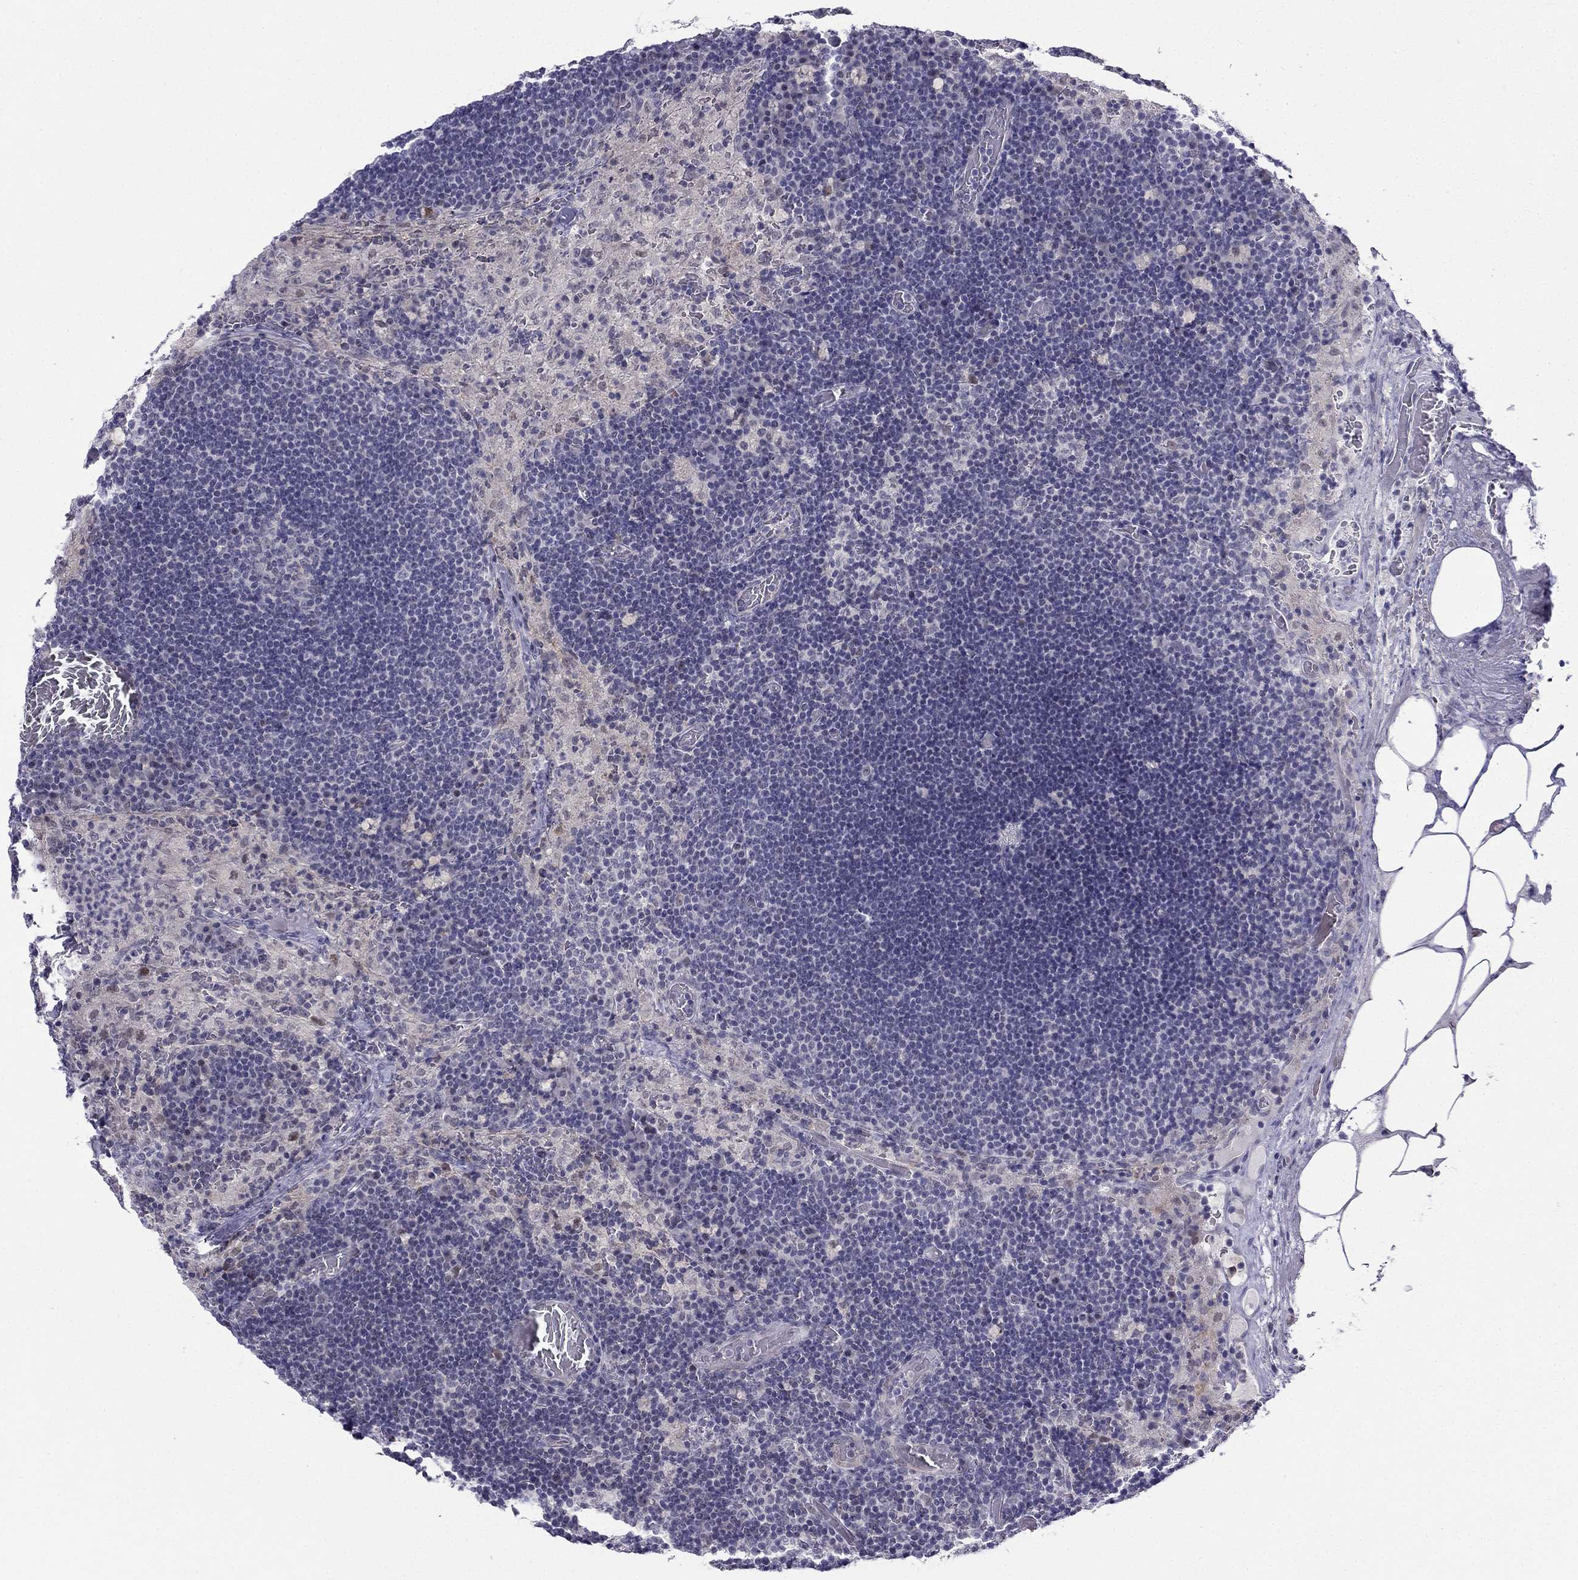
{"staining": {"intensity": "negative", "quantity": "none", "location": "none"}, "tissue": "lymph node", "cell_type": "Germinal center cells", "image_type": "normal", "snomed": [{"axis": "morphology", "description": "Normal tissue, NOS"}, {"axis": "topography", "description": "Lymph node"}], "caption": "Germinal center cells show no significant positivity in normal lymph node. The staining was performed using DAB to visualize the protein expression in brown, while the nuclei were stained in blue with hematoxylin (Magnification: 20x).", "gene": "BAG5", "patient": {"sex": "male", "age": 63}}